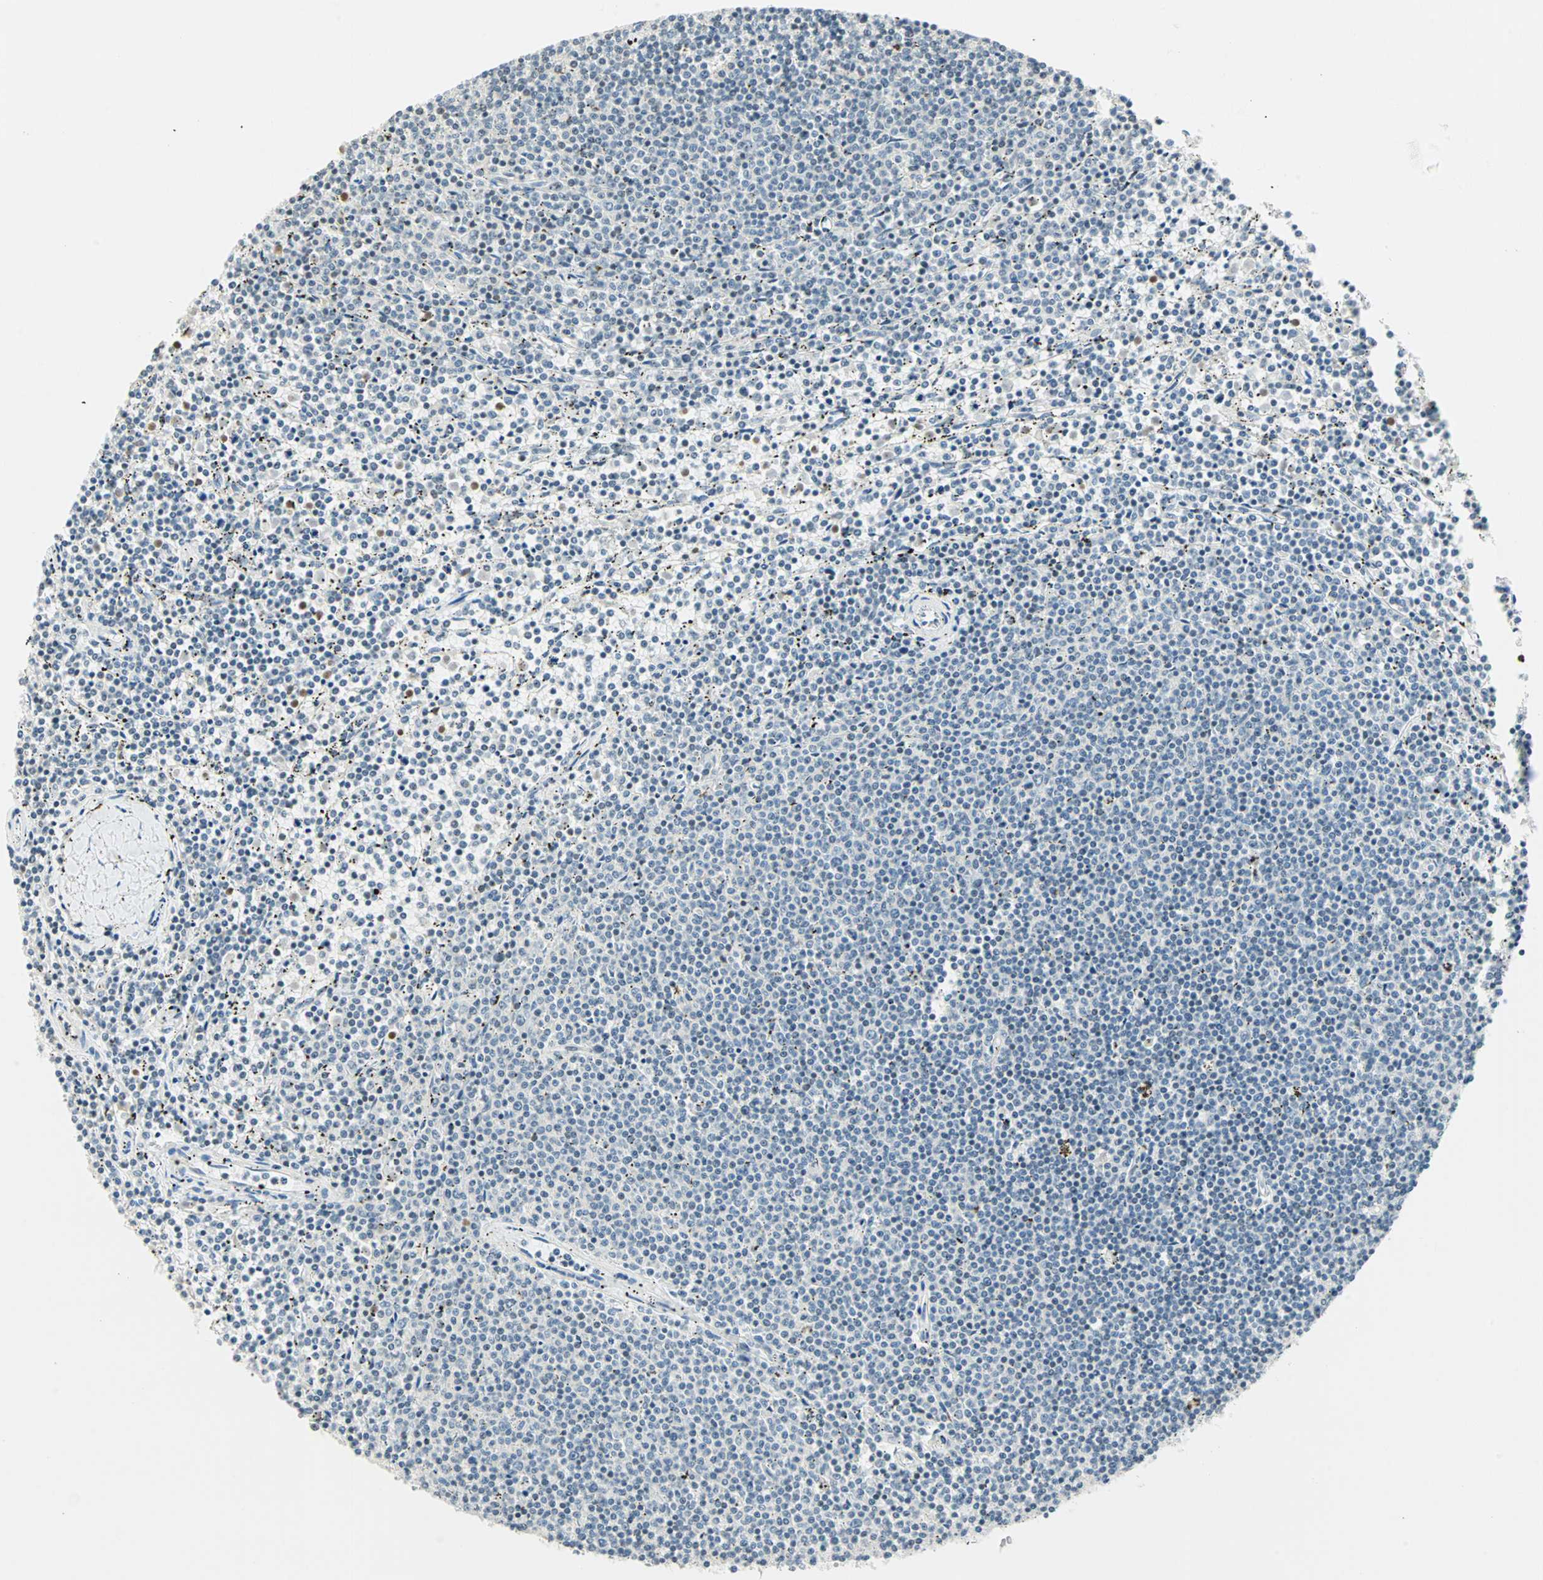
{"staining": {"intensity": "weak", "quantity": "<25%", "location": "nuclear"}, "tissue": "lymphoma", "cell_type": "Tumor cells", "image_type": "cancer", "snomed": [{"axis": "morphology", "description": "Malignant lymphoma, non-Hodgkin's type, Low grade"}, {"axis": "topography", "description": "Spleen"}], "caption": "This photomicrograph is of lymphoma stained with immunohistochemistry to label a protein in brown with the nuclei are counter-stained blue. There is no staining in tumor cells. (DAB IHC with hematoxylin counter stain).", "gene": "SMAD3", "patient": {"sex": "female", "age": 50}}